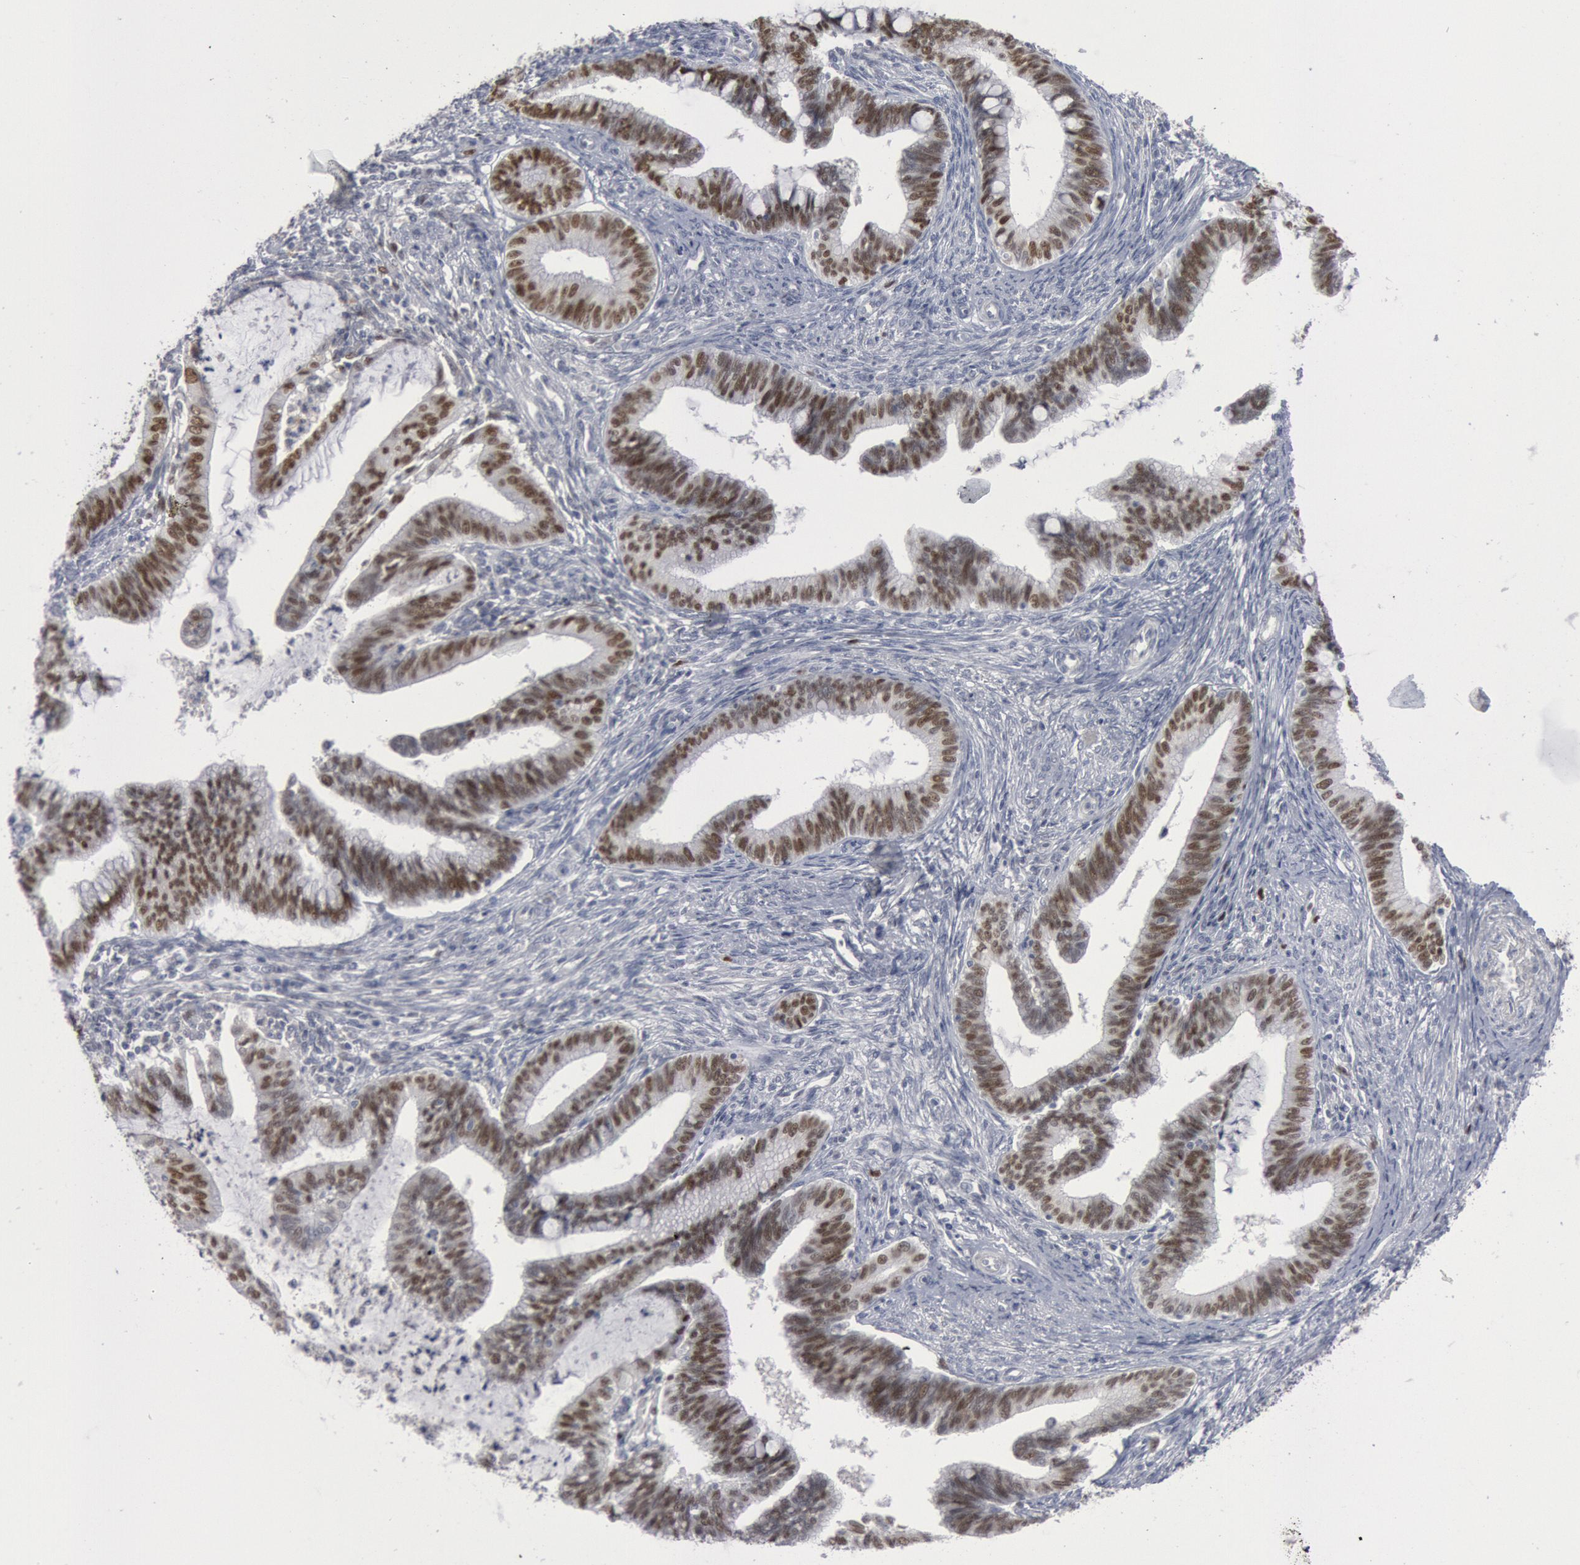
{"staining": {"intensity": "moderate", "quantity": ">75%", "location": "nuclear"}, "tissue": "cervical cancer", "cell_type": "Tumor cells", "image_type": "cancer", "snomed": [{"axis": "morphology", "description": "Adenocarcinoma, NOS"}, {"axis": "topography", "description": "Cervix"}], "caption": "A micrograph of human cervical adenocarcinoma stained for a protein displays moderate nuclear brown staining in tumor cells.", "gene": "WDHD1", "patient": {"sex": "female", "age": 36}}